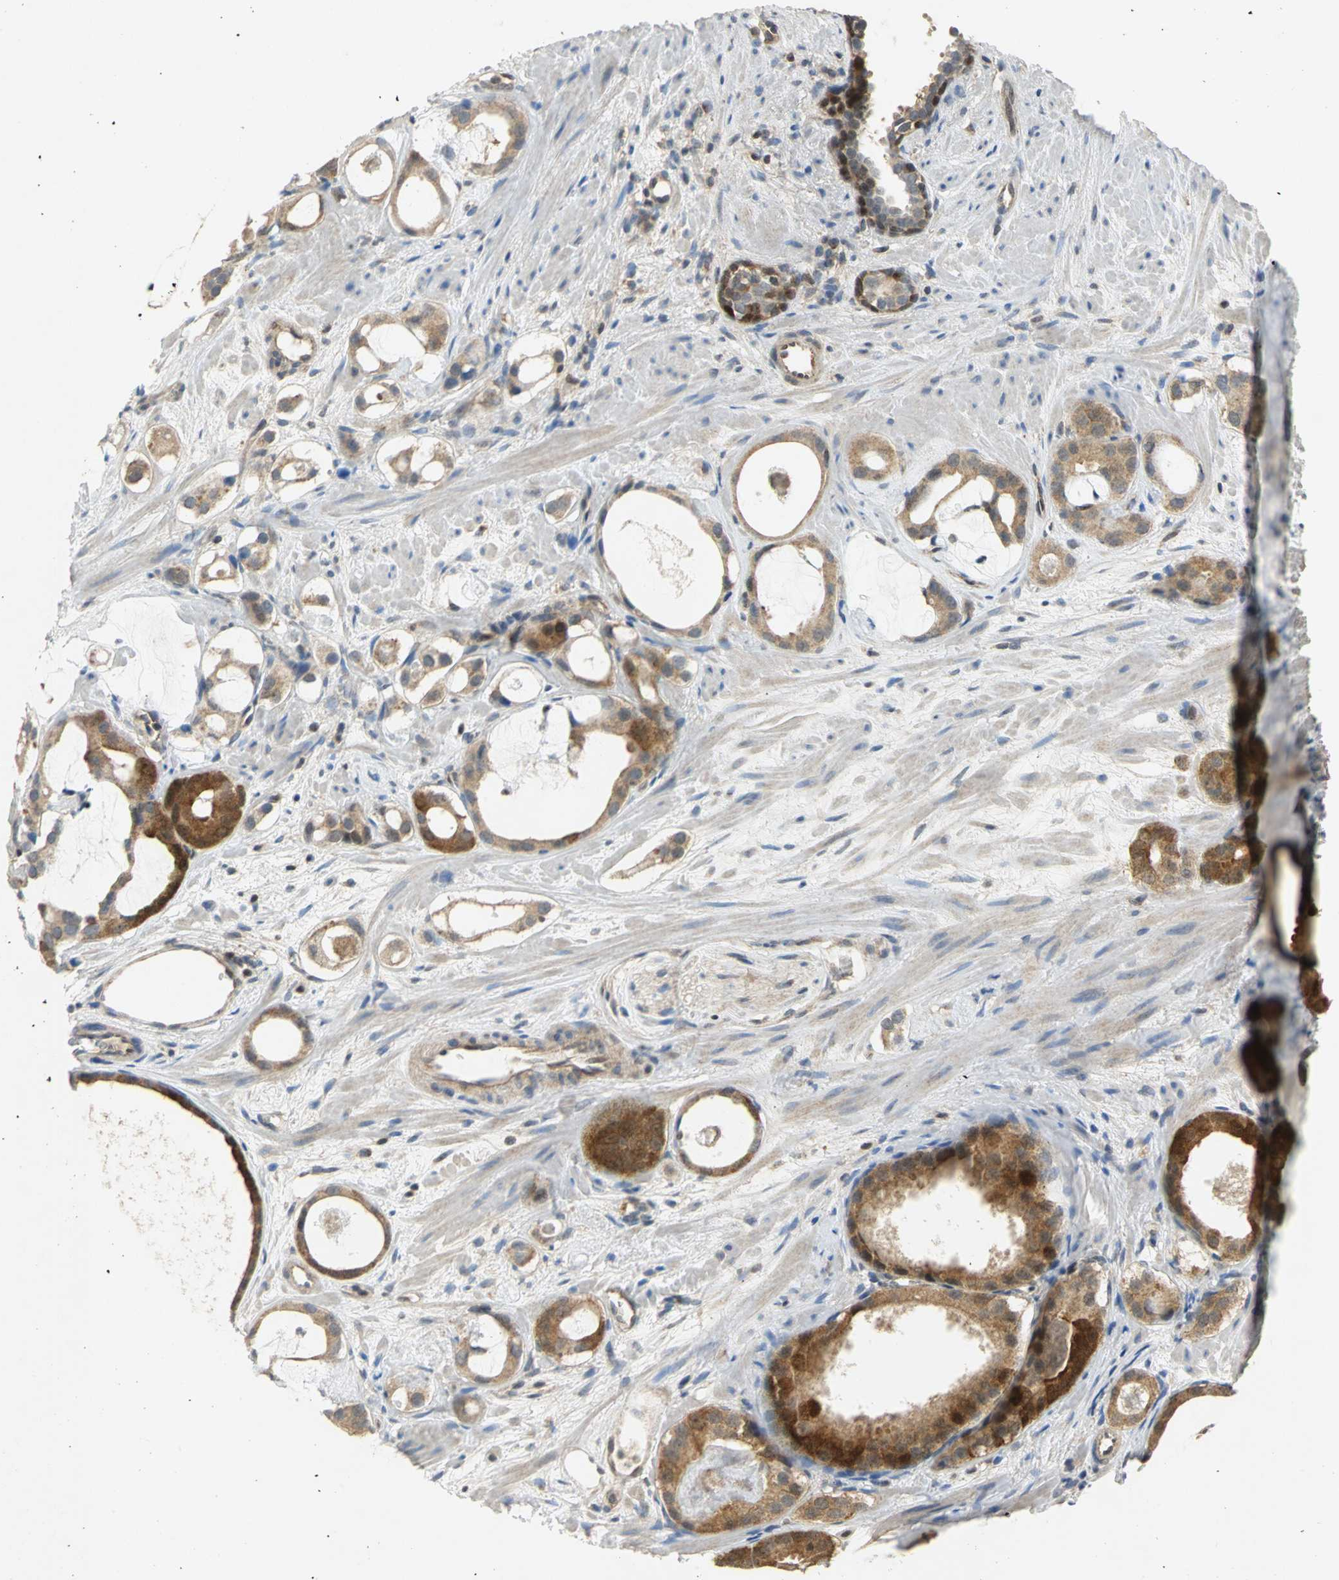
{"staining": {"intensity": "moderate", "quantity": ">75%", "location": "cytoplasmic/membranous"}, "tissue": "prostate cancer", "cell_type": "Tumor cells", "image_type": "cancer", "snomed": [{"axis": "morphology", "description": "Adenocarcinoma, Low grade"}, {"axis": "topography", "description": "Prostate"}], "caption": "Prostate adenocarcinoma (low-grade) tissue shows moderate cytoplasmic/membranous expression in approximately >75% of tumor cells (IHC, brightfield microscopy, high magnification).", "gene": "PPIA", "patient": {"sex": "male", "age": 57}}